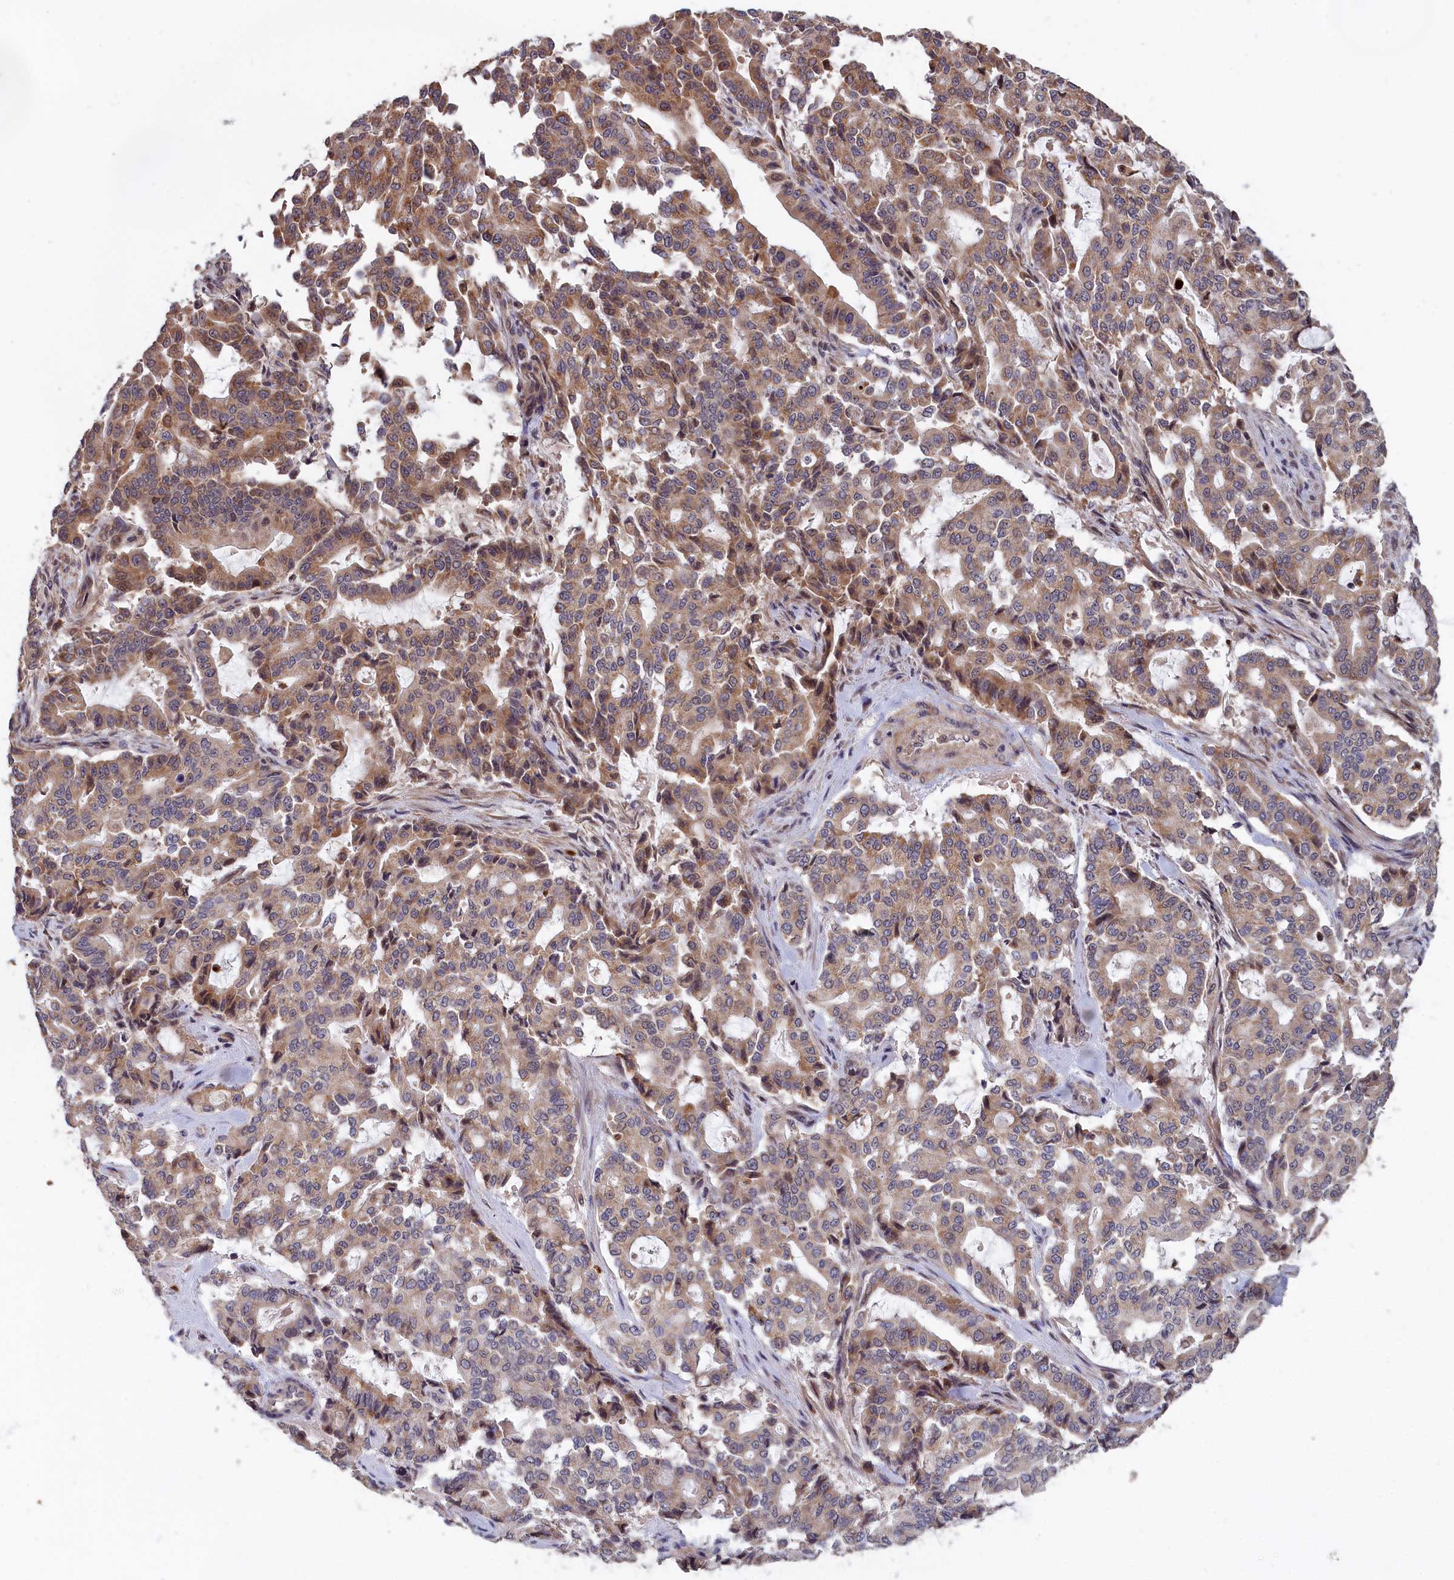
{"staining": {"intensity": "moderate", "quantity": ">75%", "location": "cytoplasmic/membranous"}, "tissue": "pancreatic cancer", "cell_type": "Tumor cells", "image_type": "cancer", "snomed": [{"axis": "morphology", "description": "Adenocarcinoma, NOS"}, {"axis": "topography", "description": "Pancreas"}], "caption": "Adenocarcinoma (pancreatic) was stained to show a protein in brown. There is medium levels of moderate cytoplasmic/membranous staining in approximately >75% of tumor cells.", "gene": "EPB41L4B", "patient": {"sex": "male", "age": 63}}